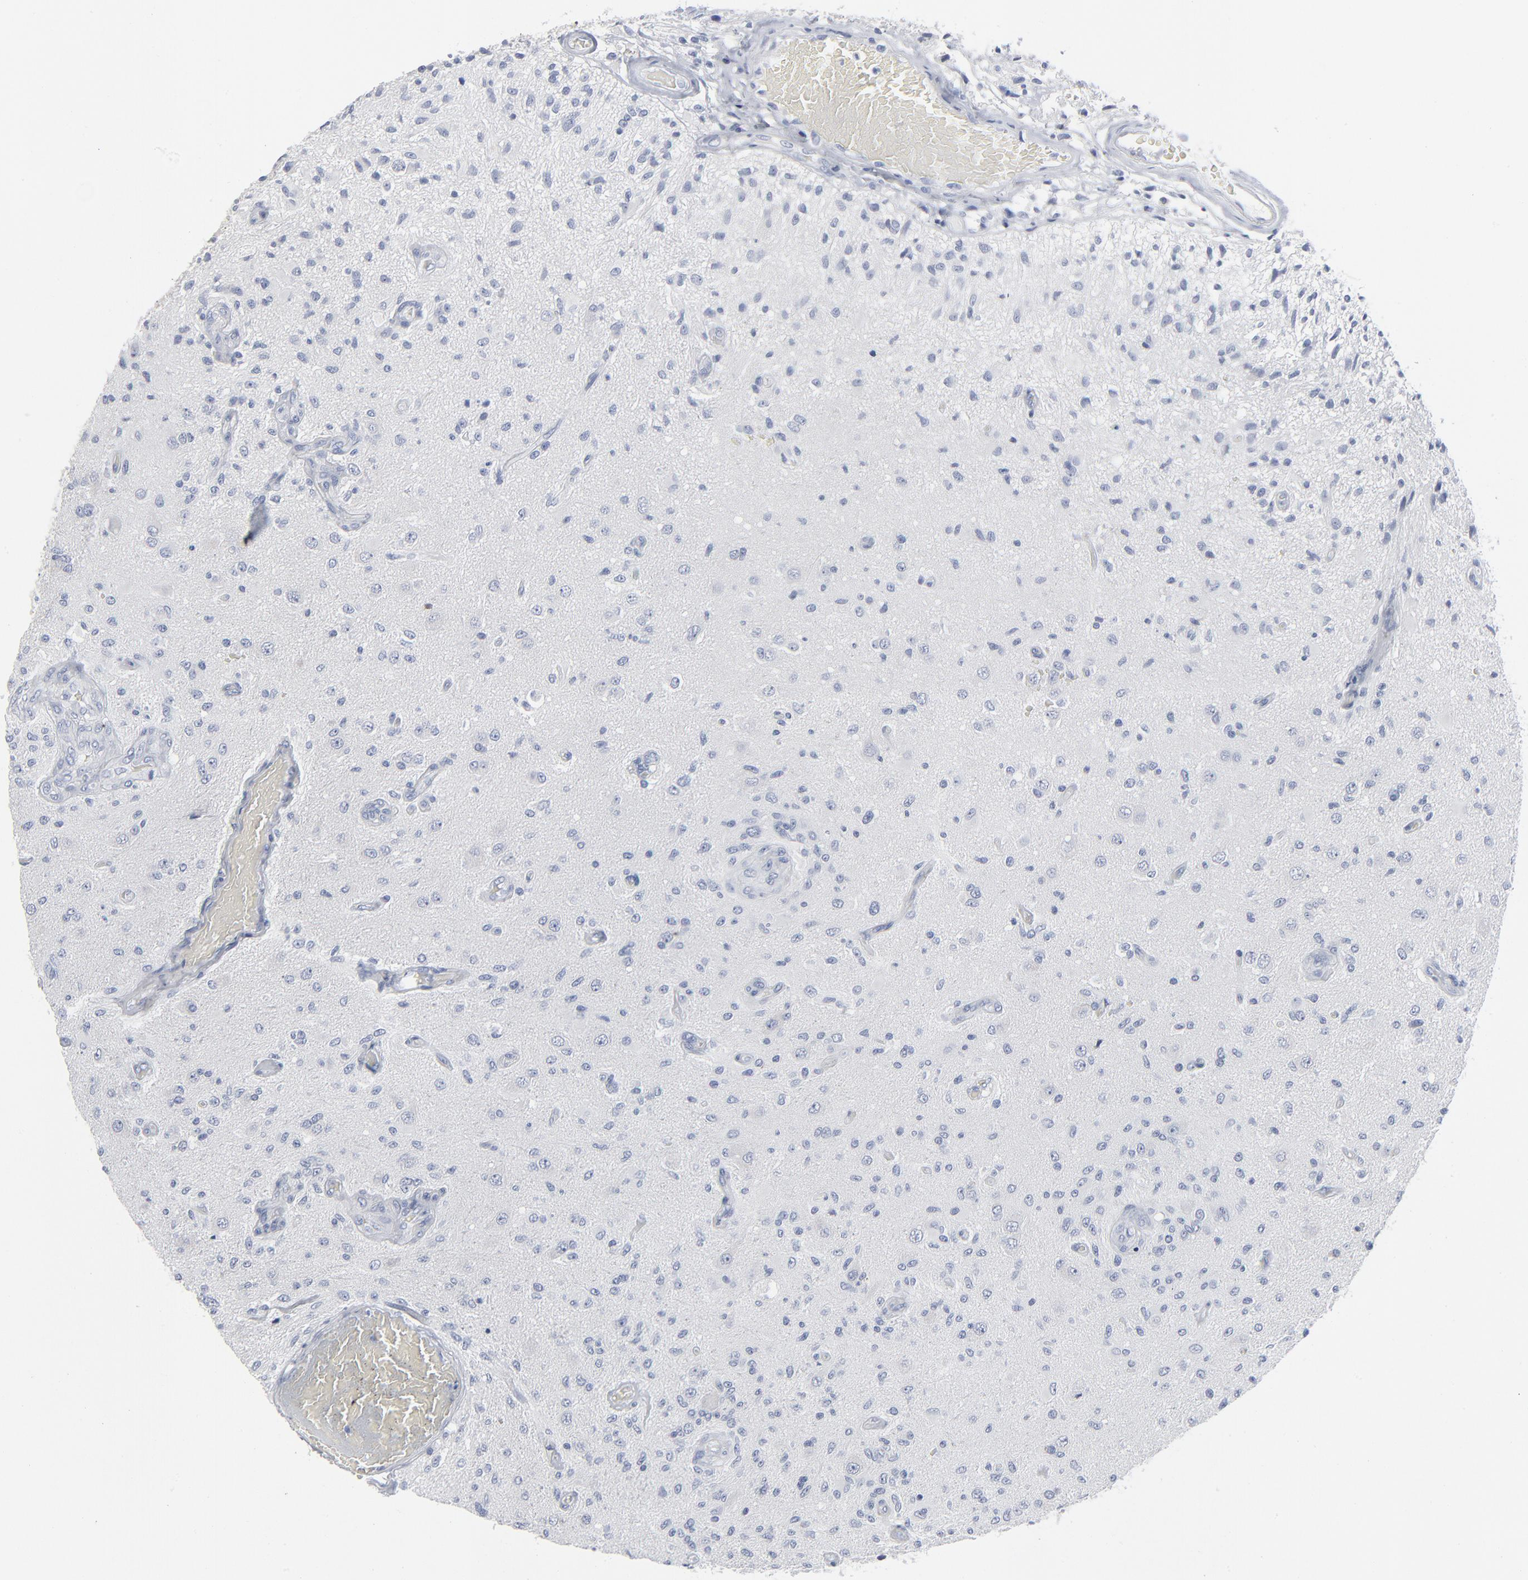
{"staining": {"intensity": "negative", "quantity": "none", "location": "none"}, "tissue": "glioma", "cell_type": "Tumor cells", "image_type": "cancer", "snomed": [{"axis": "morphology", "description": "Normal tissue, NOS"}, {"axis": "morphology", "description": "Glioma, malignant, High grade"}, {"axis": "topography", "description": "Cerebral cortex"}], "caption": "Immunohistochemical staining of glioma shows no significant expression in tumor cells. (DAB (3,3'-diaminobenzidine) immunohistochemistry visualized using brightfield microscopy, high magnification).", "gene": "PAGE1", "patient": {"sex": "male", "age": 77}}